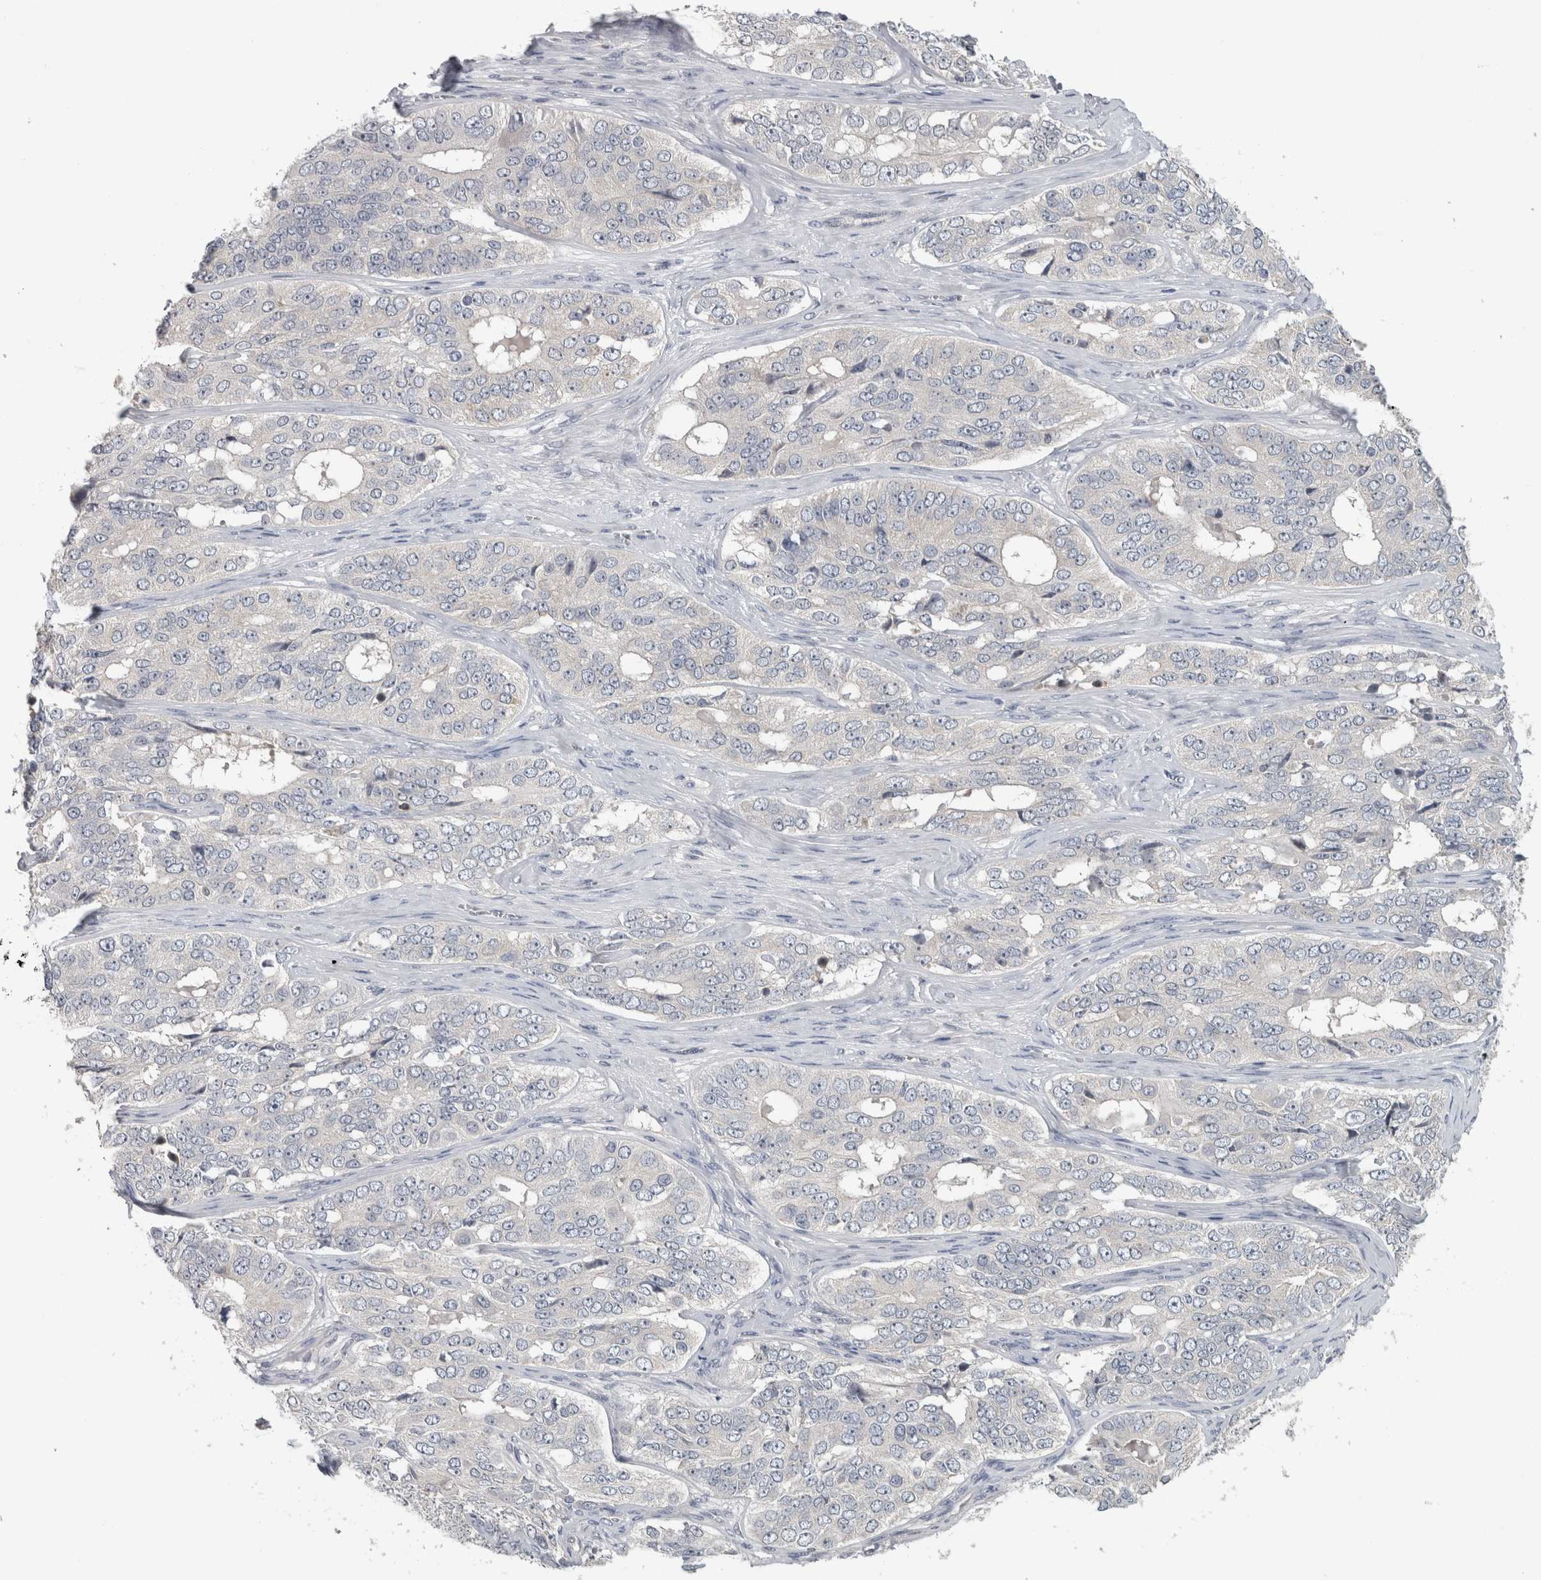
{"staining": {"intensity": "negative", "quantity": "none", "location": "none"}, "tissue": "ovarian cancer", "cell_type": "Tumor cells", "image_type": "cancer", "snomed": [{"axis": "morphology", "description": "Carcinoma, endometroid"}, {"axis": "topography", "description": "Ovary"}], "caption": "IHC micrograph of neoplastic tissue: ovarian cancer (endometroid carcinoma) stained with DAB shows no significant protein staining in tumor cells. (DAB IHC visualized using brightfield microscopy, high magnification).", "gene": "RBM28", "patient": {"sex": "female", "age": 51}}